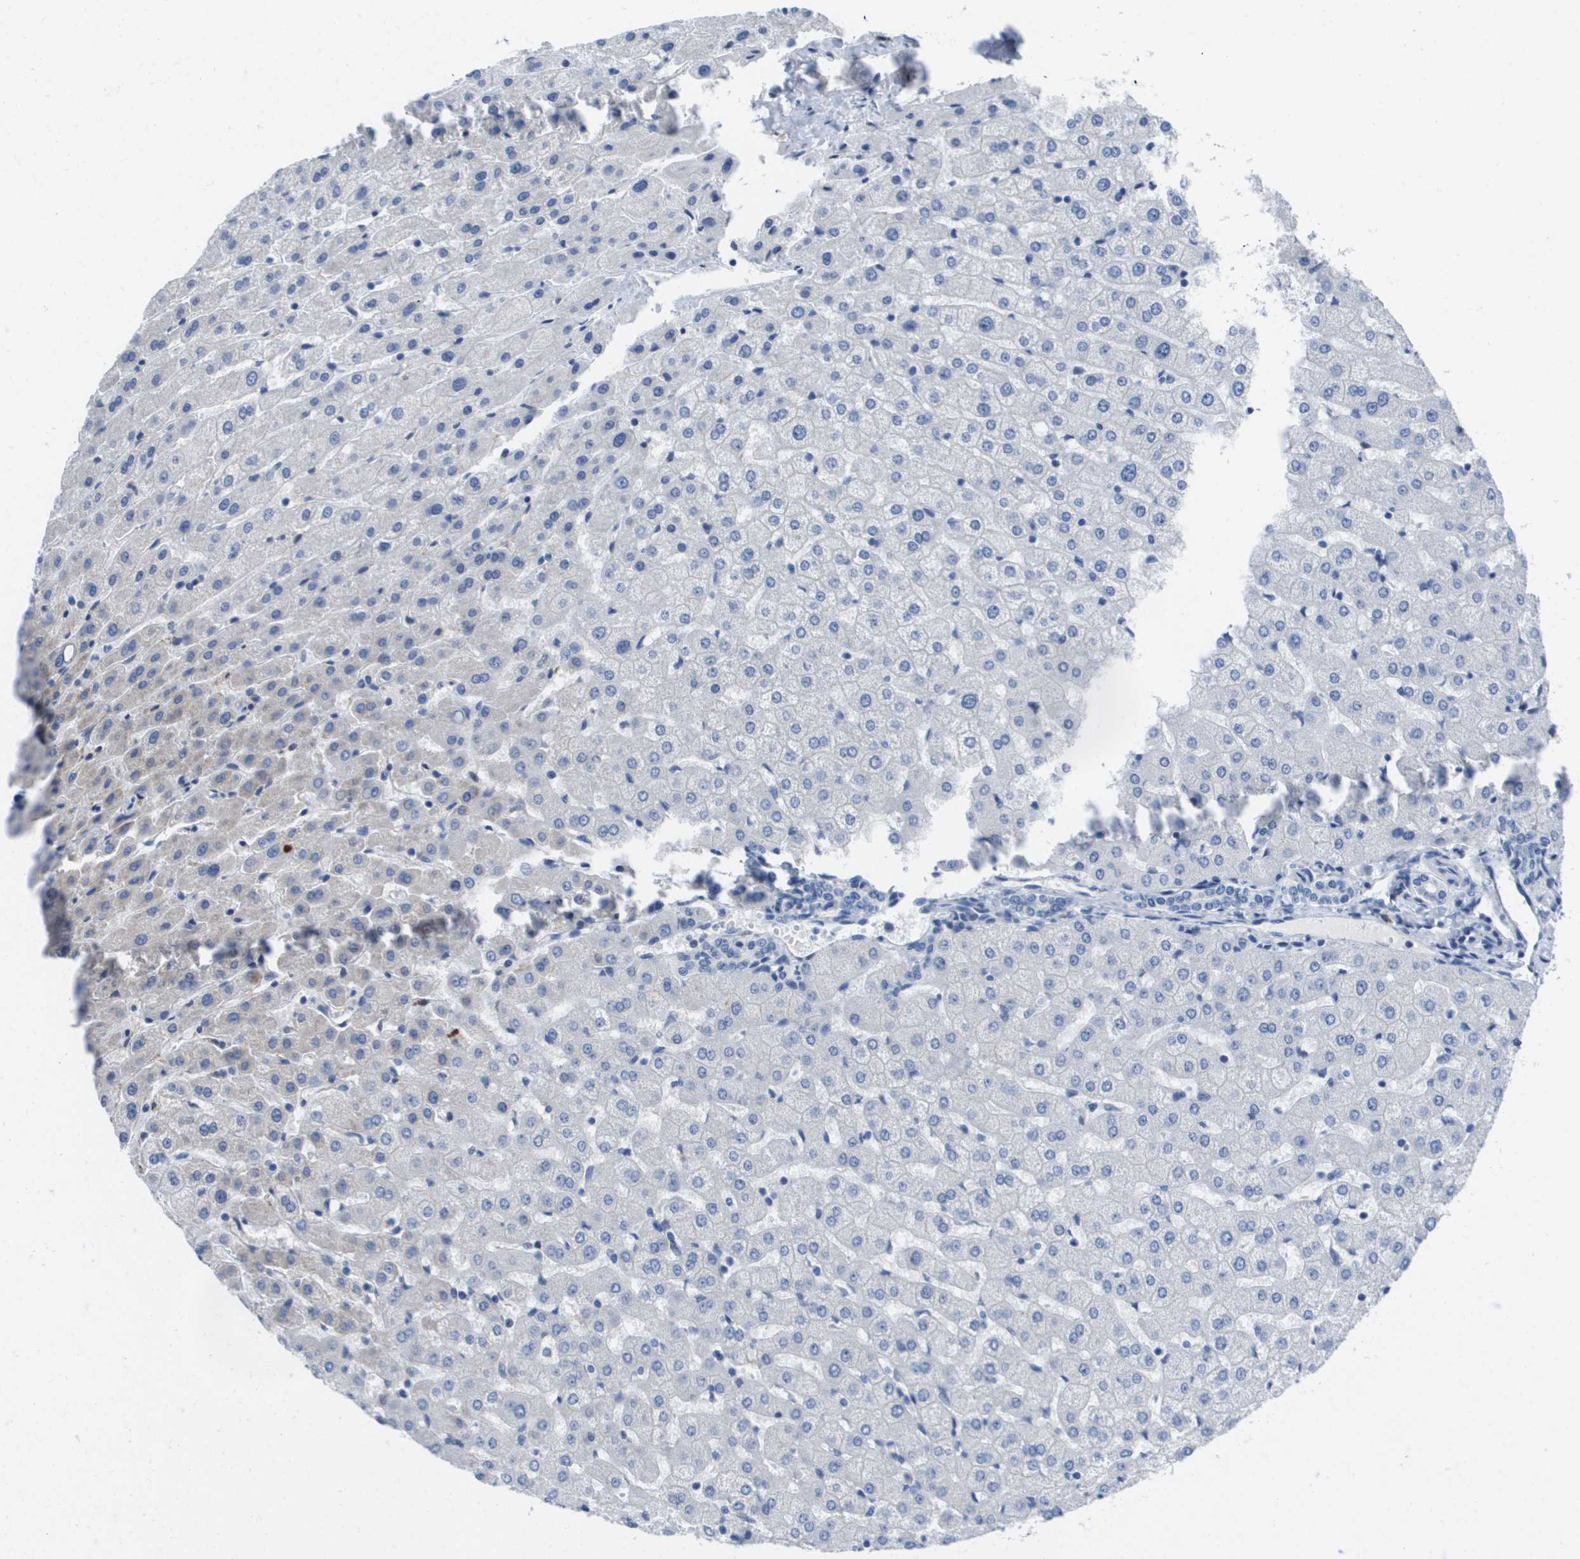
{"staining": {"intensity": "negative", "quantity": "none", "location": "none"}, "tissue": "liver", "cell_type": "Cholangiocytes", "image_type": "normal", "snomed": [{"axis": "morphology", "description": "Normal tissue, NOS"}, {"axis": "morphology", "description": "Fibrosis, NOS"}, {"axis": "topography", "description": "Liver"}], "caption": "Immunohistochemistry (IHC) micrograph of benign liver: liver stained with DAB reveals no significant protein positivity in cholangiocytes.", "gene": "CD3G", "patient": {"sex": "female", "age": 29}}